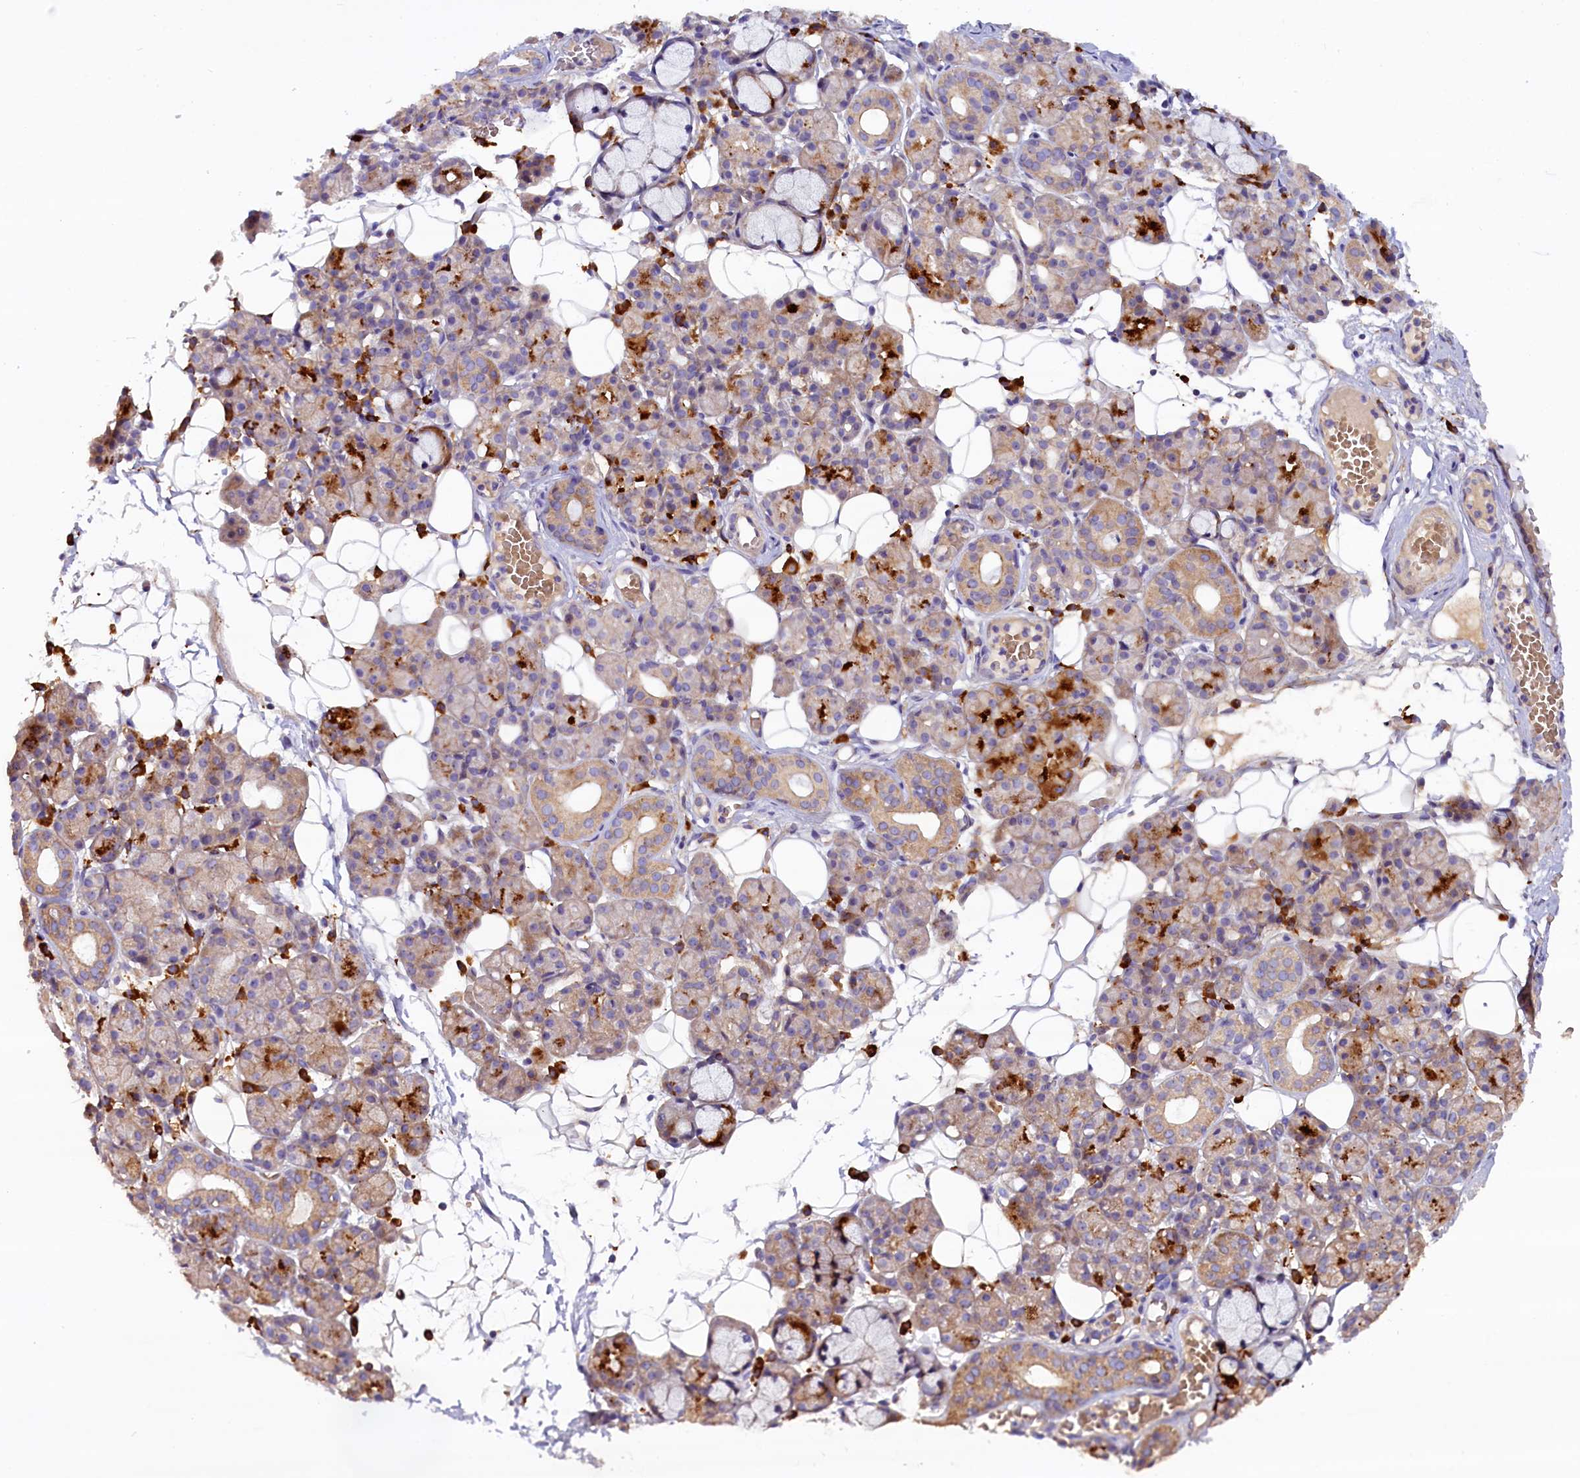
{"staining": {"intensity": "moderate", "quantity": "25%-75%", "location": "cytoplasmic/membranous"}, "tissue": "salivary gland", "cell_type": "Glandular cells", "image_type": "normal", "snomed": [{"axis": "morphology", "description": "Normal tissue, NOS"}, {"axis": "topography", "description": "Salivary gland"}], "caption": "This image displays immunohistochemistry staining of benign salivary gland, with medium moderate cytoplasmic/membranous positivity in about 25%-75% of glandular cells.", "gene": "FRY", "patient": {"sex": "male", "age": 63}}